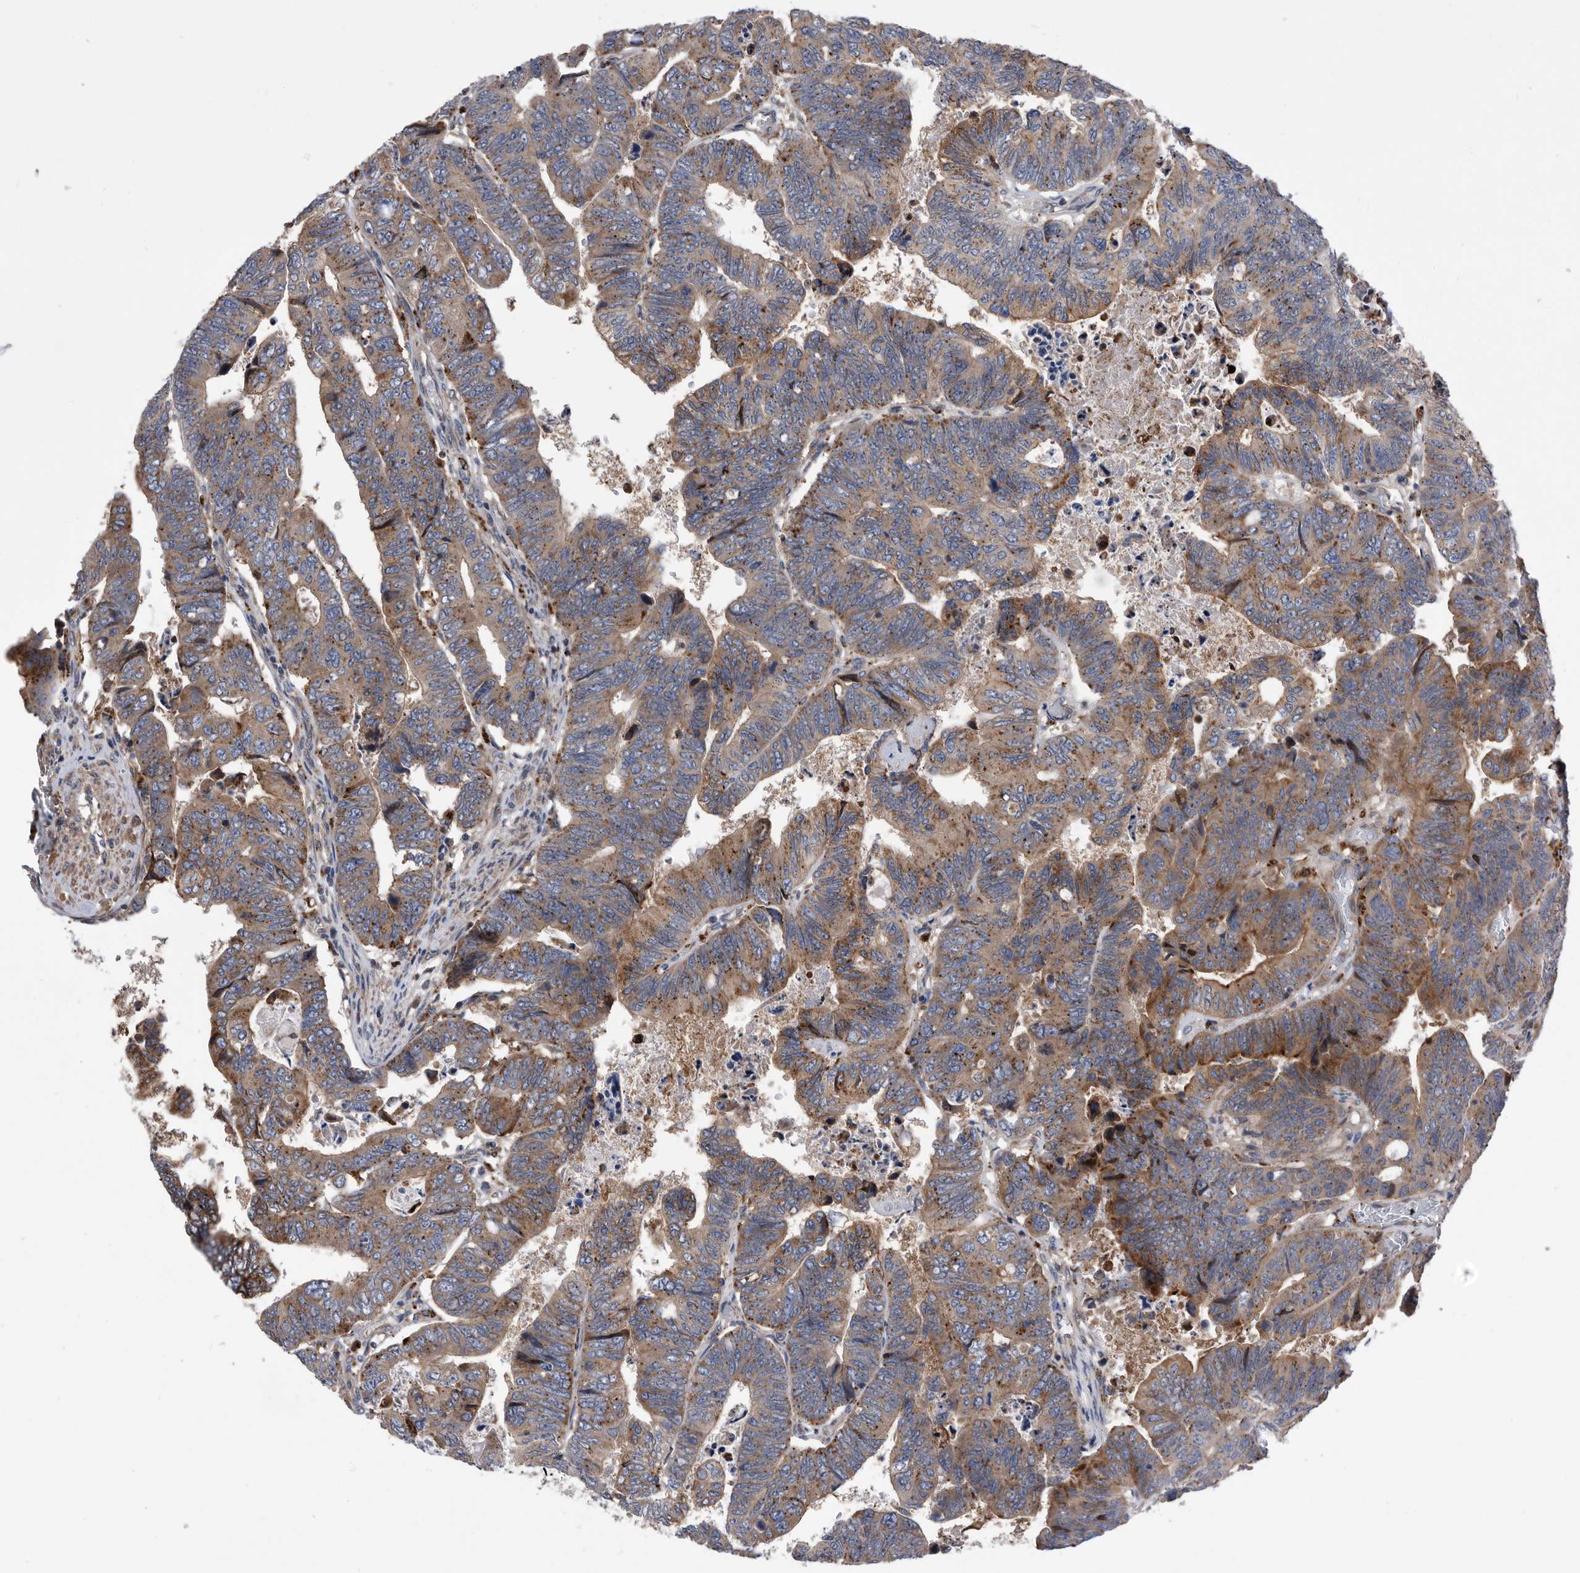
{"staining": {"intensity": "moderate", "quantity": "25%-75%", "location": "cytoplasmic/membranous"}, "tissue": "colorectal cancer", "cell_type": "Tumor cells", "image_type": "cancer", "snomed": [{"axis": "morphology", "description": "Normal tissue, NOS"}, {"axis": "morphology", "description": "Adenocarcinoma, NOS"}, {"axis": "topography", "description": "Rectum"}], "caption": "Immunohistochemical staining of human colorectal adenocarcinoma demonstrates moderate cytoplasmic/membranous protein positivity in approximately 25%-75% of tumor cells.", "gene": "BAIAP3", "patient": {"sex": "female", "age": 65}}